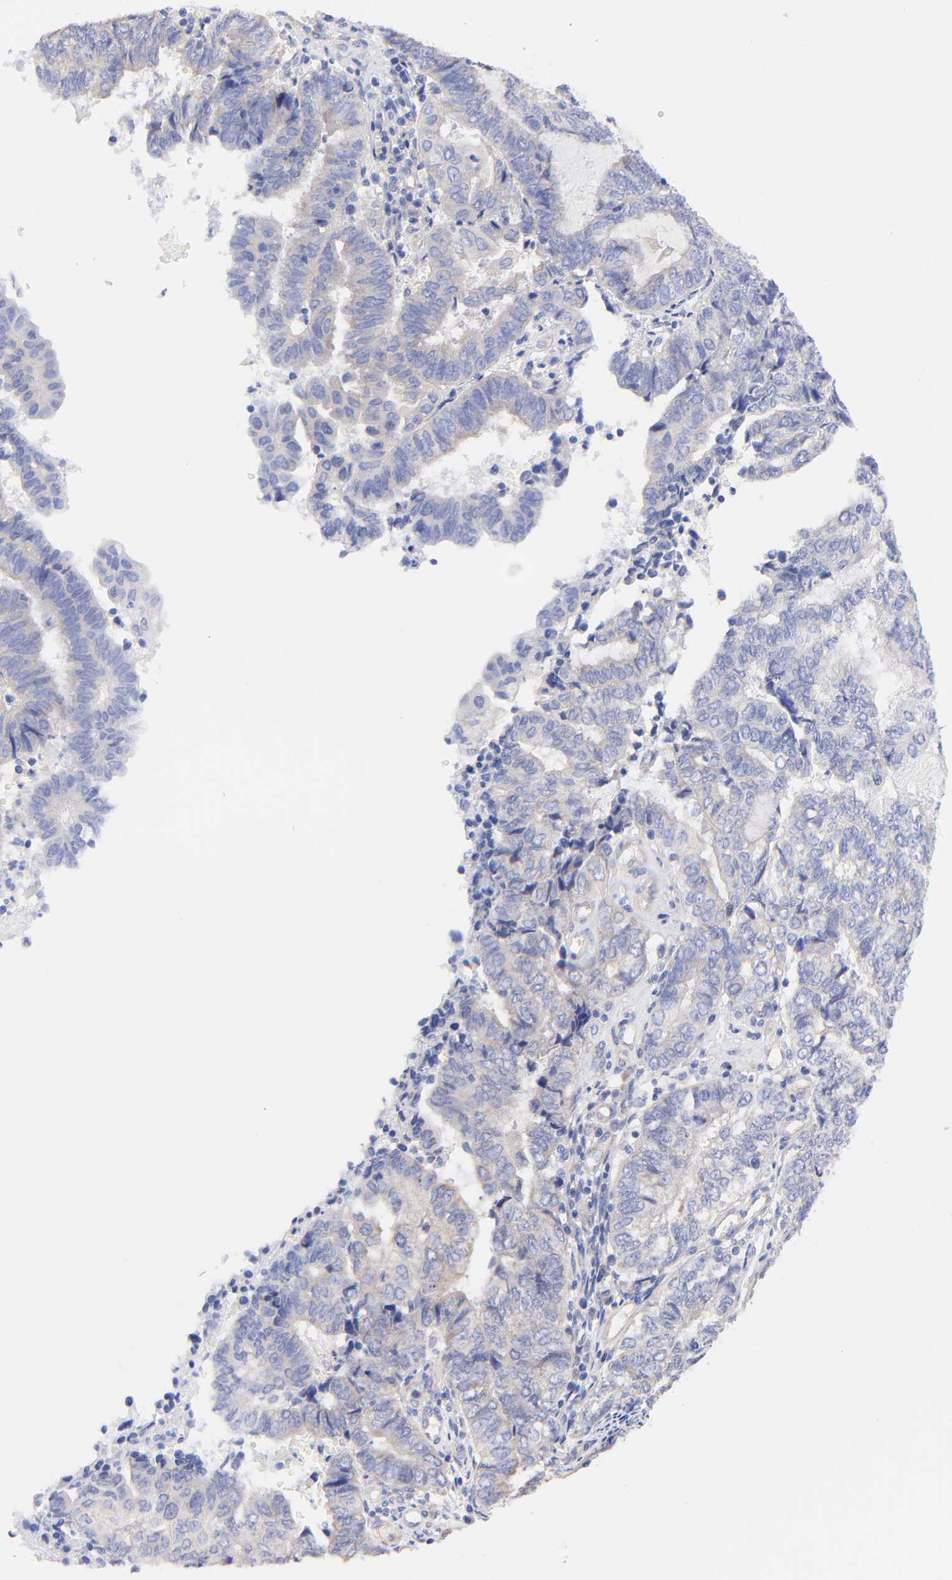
{"staining": {"intensity": "weak", "quantity": ">75%", "location": "cytoplasmic/membranous"}, "tissue": "endometrial cancer", "cell_type": "Tumor cells", "image_type": "cancer", "snomed": [{"axis": "morphology", "description": "Adenocarcinoma, NOS"}, {"axis": "topography", "description": "Uterus"}, {"axis": "topography", "description": "Endometrium"}], "caption": "A micrograph of human endometrial cancer (adenocarcinoma) stained for a protein displays weak cytoplasmic/membranous brown staining in tumor cells.", "gene": "TNFRSF13C", "patient": {"sex": "female", "age": 70}}